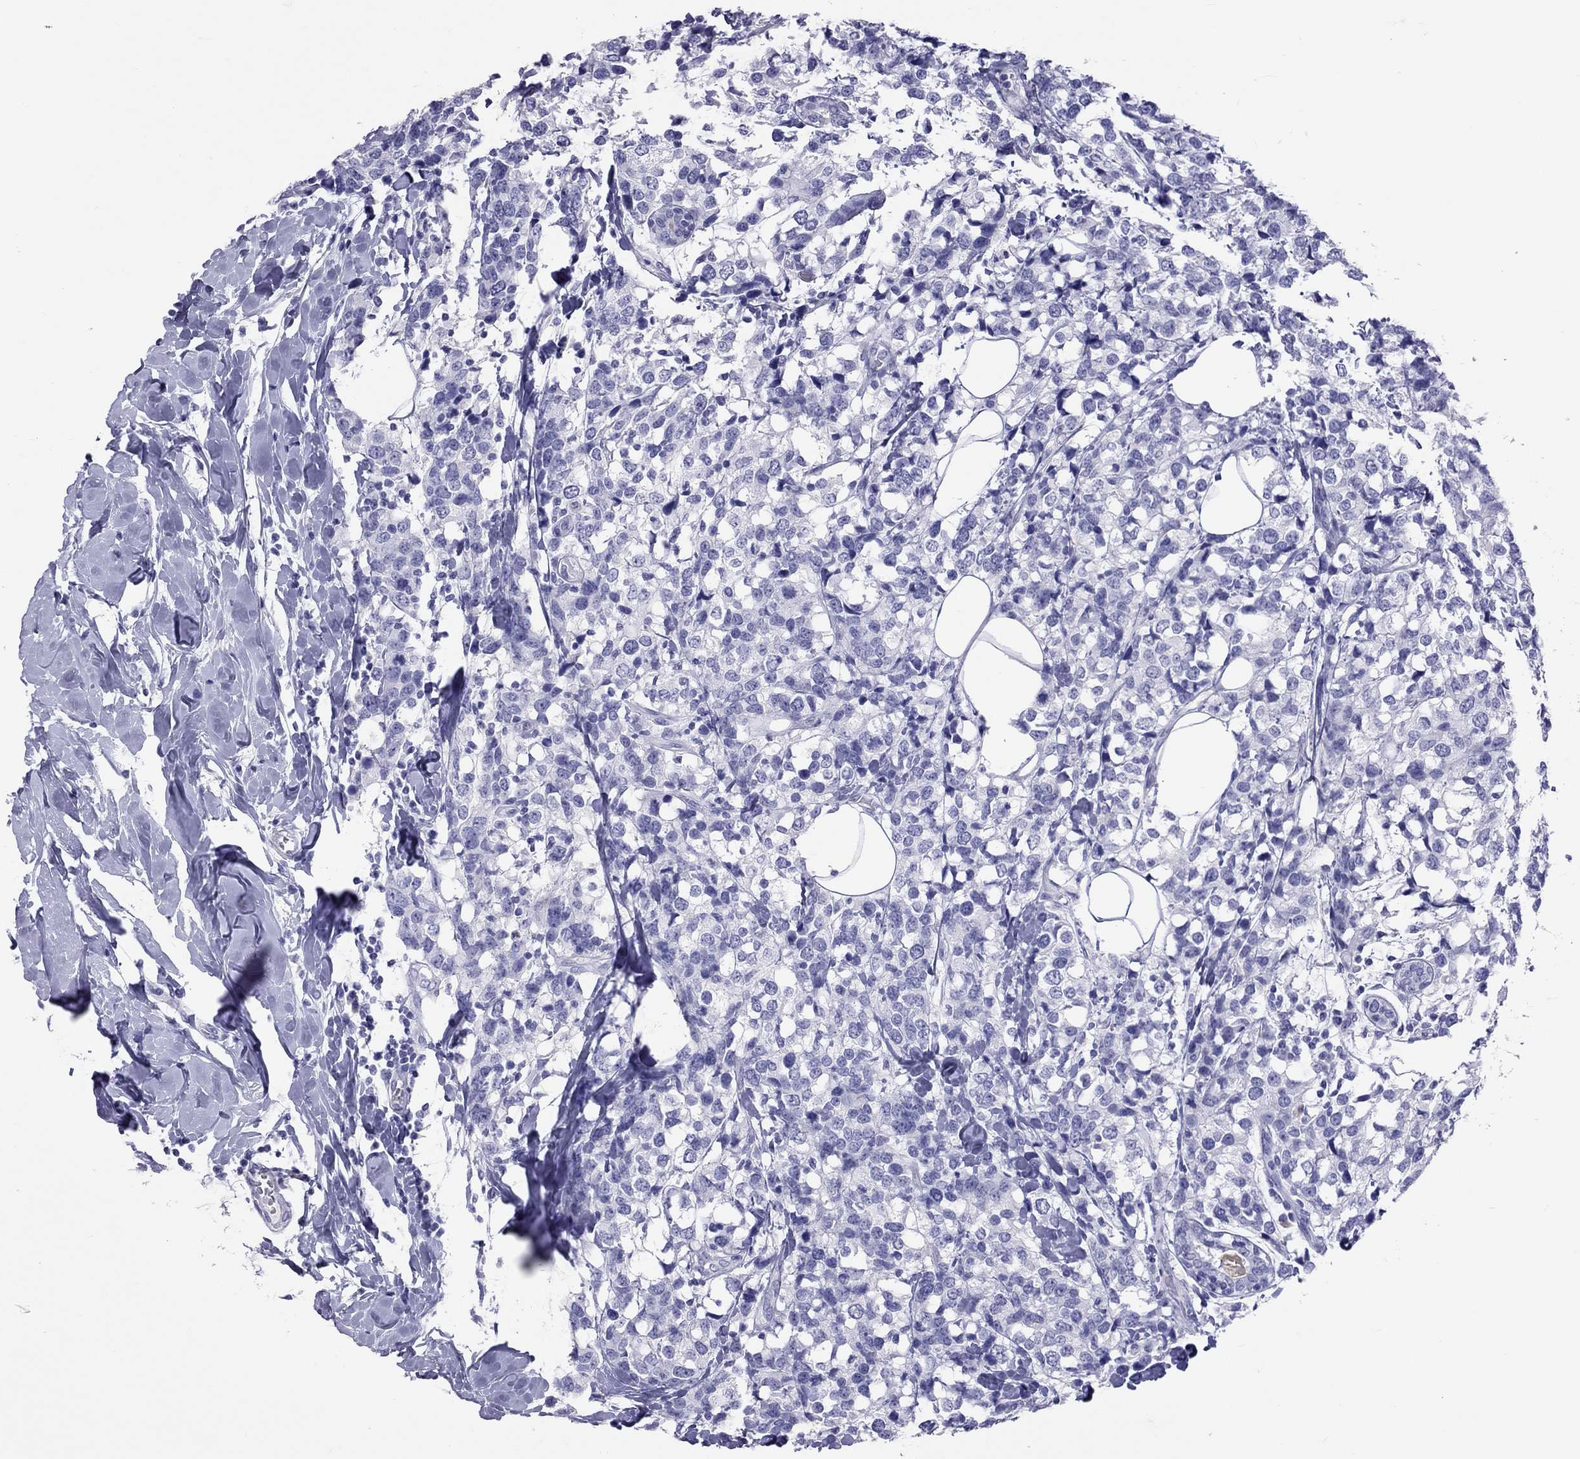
{"staining": {"intensity": "negative", "quantity": "none", "location": "none"}, "tissue": "breast cancer", "cell_type": "Tumor cells", "image_type": "cancer", "snomed": [{"axis": "morphology", "description": "Lobular carcinoma"}, {"axis": "topography", "description": "Breast"}], "caption": "The histopathology image exhibits no staining of tumor cells in lobular carcinoma (breast).", "gene": "STAG3", "patient": {"sex": "female", "age": 59}}